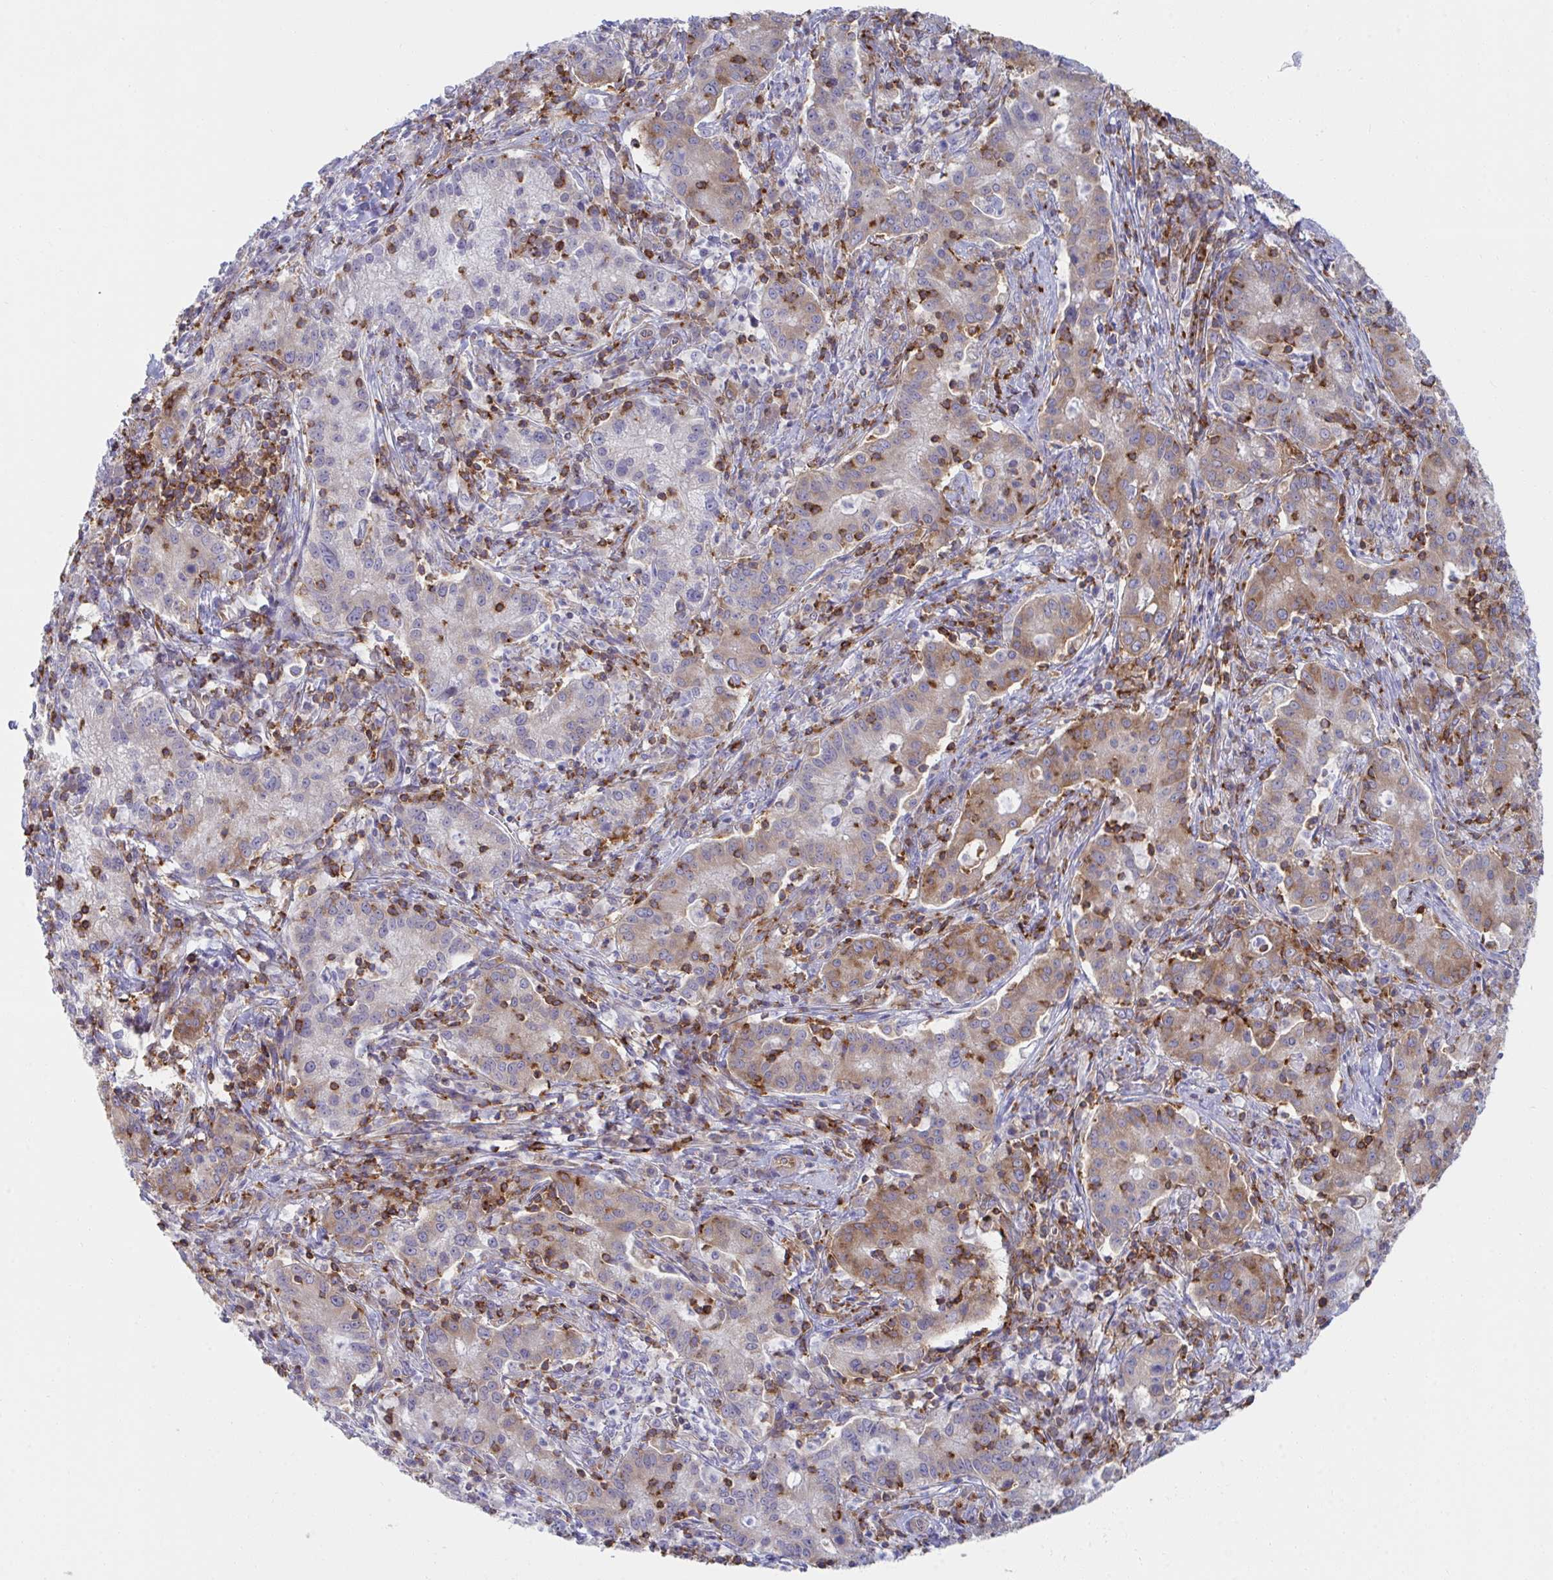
{"staining": {"intensity": "moderate", "quantity": "25%-75%", "location": "cytoplasmic/membranous"}, "tissue": "cervical cancer", "cell_type": "Tumor cells", "image_type": "cancer", "snomed": [{"axis": "morphology", "description": "Normal tissue, NOS"}, {"axis": "morphology", "description": "Adenocarcinoma, NOS"}, {"axis": "topography", "description": "Cervix"}], "caption": "This is an image of immunohistochemistry (IHC) staining of cervical cancer, which shows moderate positivity in the cytoplasmic/membranous of tumor cells.", "gene": "WNK1", "patient": {"sex": "female", "age": 44}}